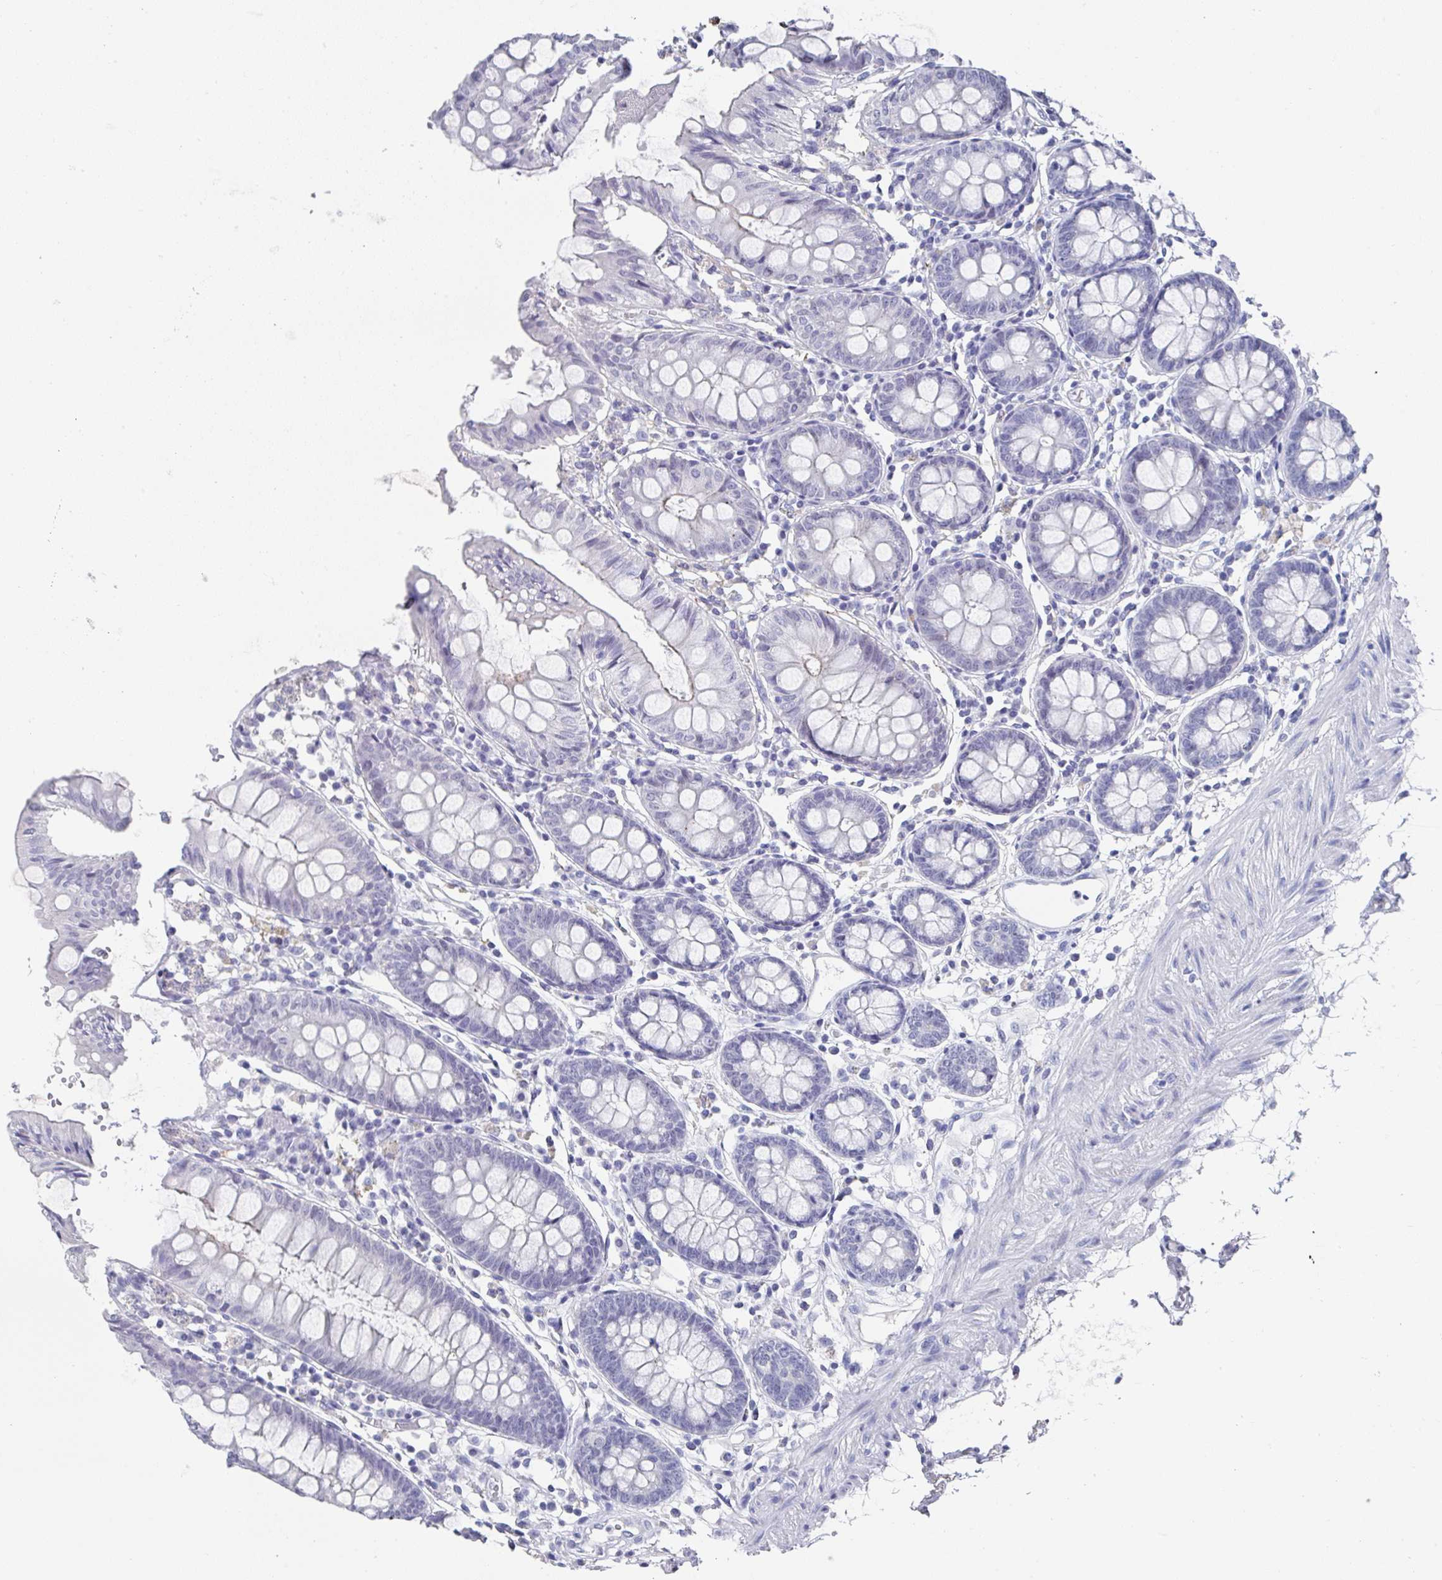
{"staining": {"intensity": "moderate", "quantity": "<25%", "location": "cytoplasmic/membranous"}, "tissue": "colon", "cell_type": "Glandular cells", "image_type": "normal", "snomed": [{"axis": "morphology", "description": "Normal tissue, NOS"}, {"axis": "topography", "description": "Colon"}], "caption": "A brown stain shows moderate cytoplasmic/membranous staining of a protein in glandular cells of unremarkable human colon. The staining is performed using DAB (3,3'-diaminobenzidine) brown chromogen to label protein expression. The nuclei are counter-stained blue using hematoxylin.", "gene": "TNFRSF8", "patient": {"sex": "female", "age": 84}}